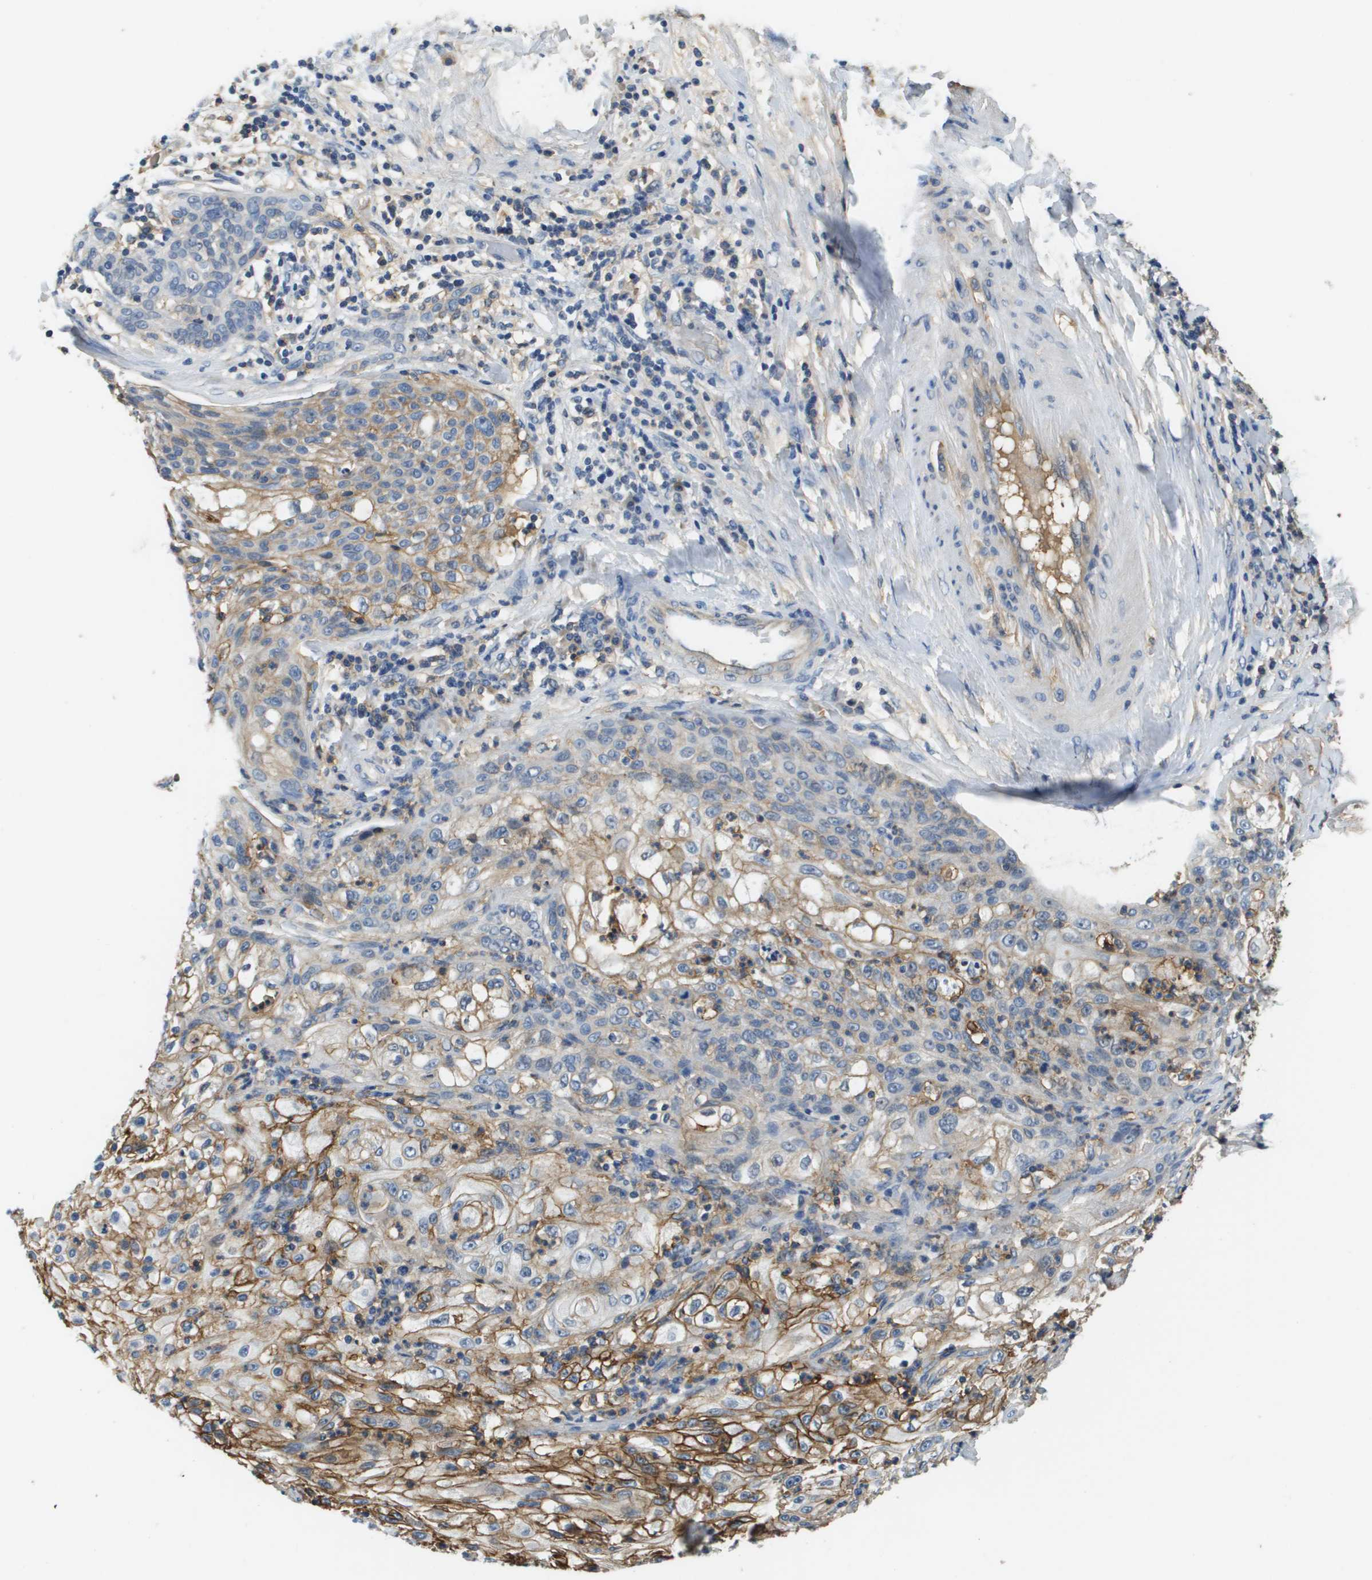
{"staining": {"intensity": "moderate", "quantity": "25%-75%", "location": "cytoplasmic/membranous"}, "tissue": "lung cancer", "cell_type": "Tumor cells", "image_type": "cancer", "snomed": [{"axis": "morphology", "description": "Inflammation, NOS"}, {"axis": "morphology", "description": "Squamous cell carcinoma, NOS"}, {"axis": "topography", "description": "Lymph node"}, {"axis": "topography", "description": "Soft tissue"}, {"axis": "topography", "description": "Lung"}], "caption": "About 25%-75% of tumor cells in lung cancer (squamous cell carcinoma) exhibit moderate cytoplasmic/membranous protein positivity as visualized by brown immunohistochemical staining.", "gene": "SLC16A3", "patient": {"sex": "male", "age": 66}}